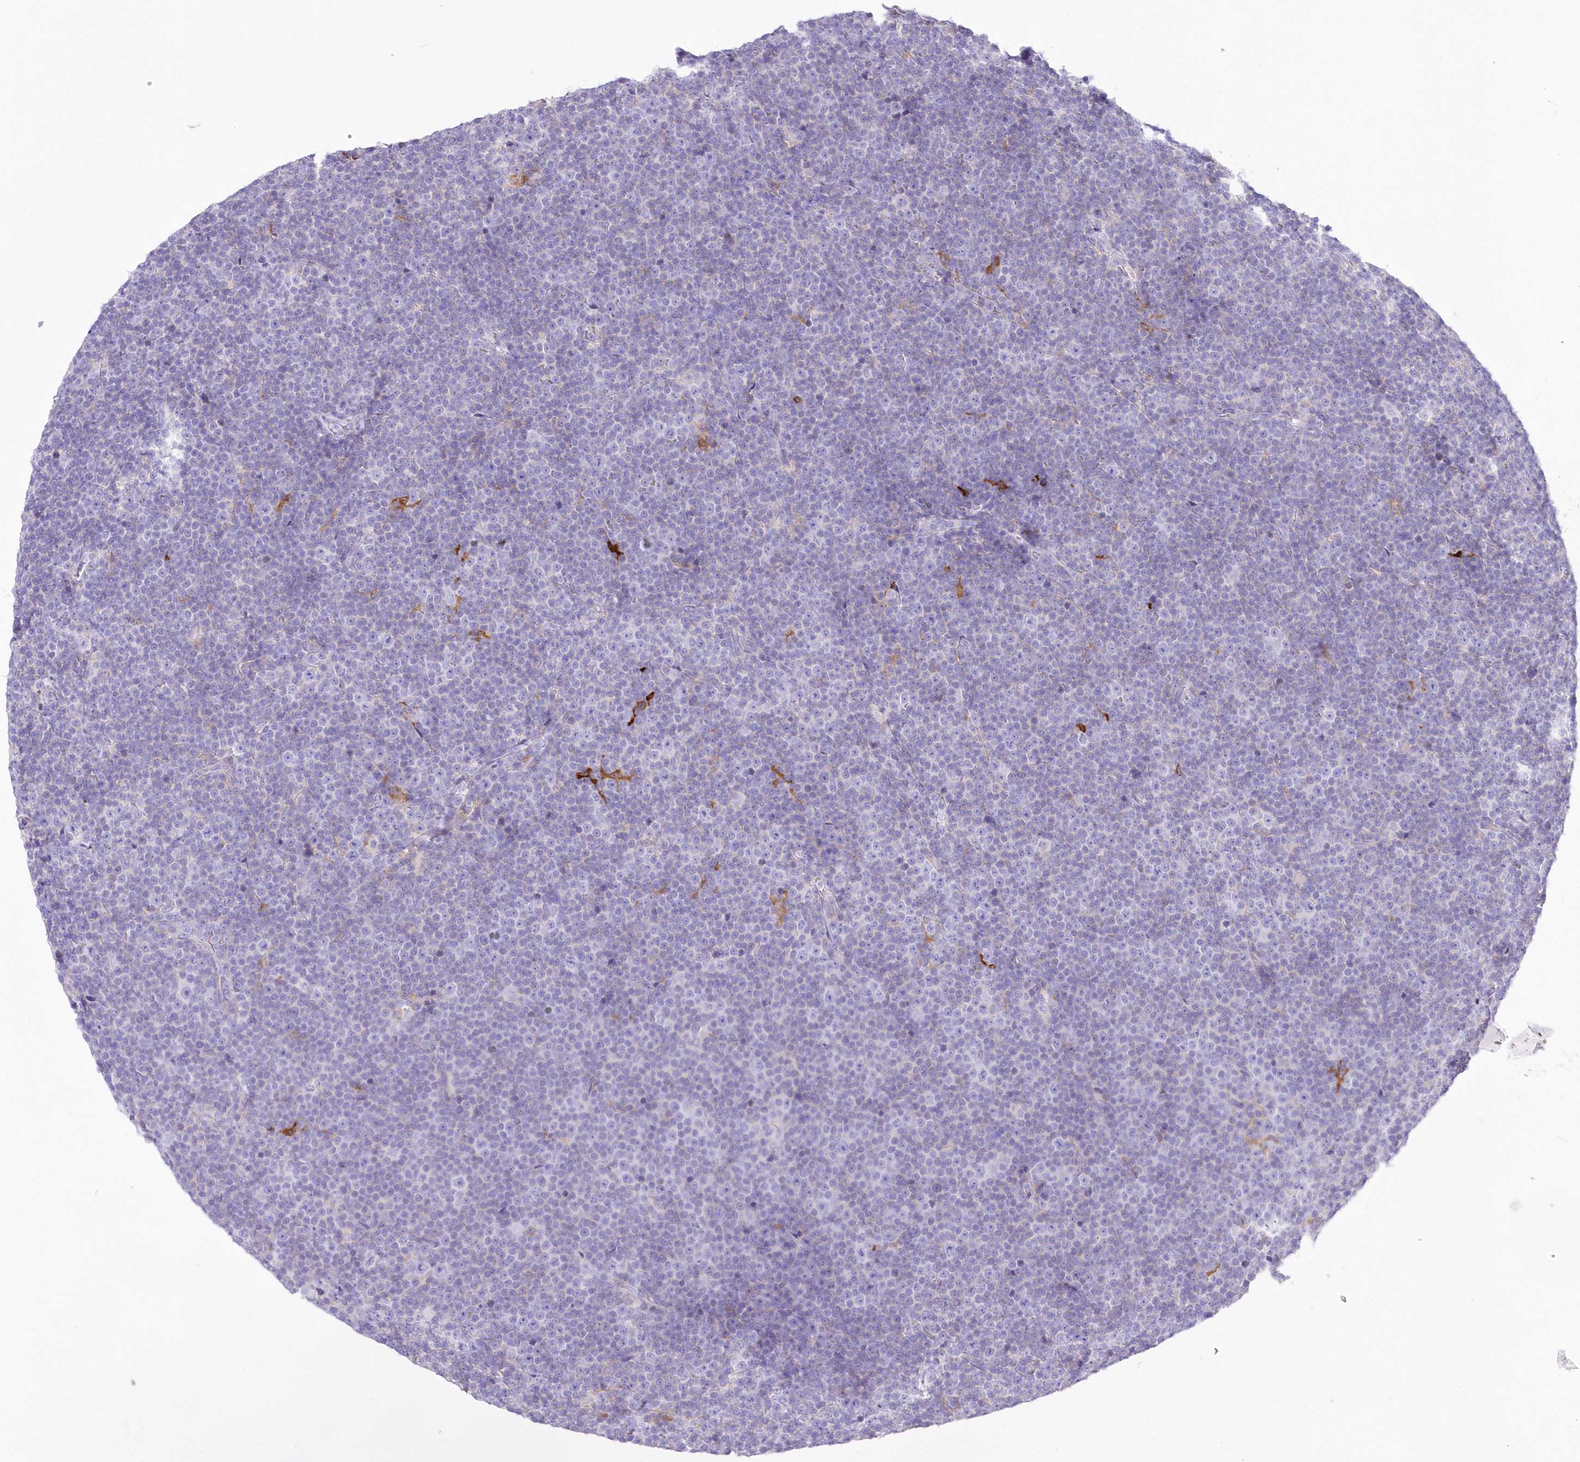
{"staining": {"intensity": "negative", "quantity": "none", "location": "none"}, "tissue": "lymphoma", "cell_type": "Tumor cells", "image_type": "cancer", "snomed": [{"axis": "morphology", "description": "Malignant lymphoma, non-Hodgkin's type, Low grade"}, {"axis": "topography", "description": "Lymph node"}], "caption": "This image is of low-grade malignant lymphoma, non-Hodgkin's type stained with IHC to label a protein in brown with the nuclei are counter-stained blue. There is no positivity in tumor cells.", "gene": "DNAJC19", "patient": {"sex": "female", "age": 67}}